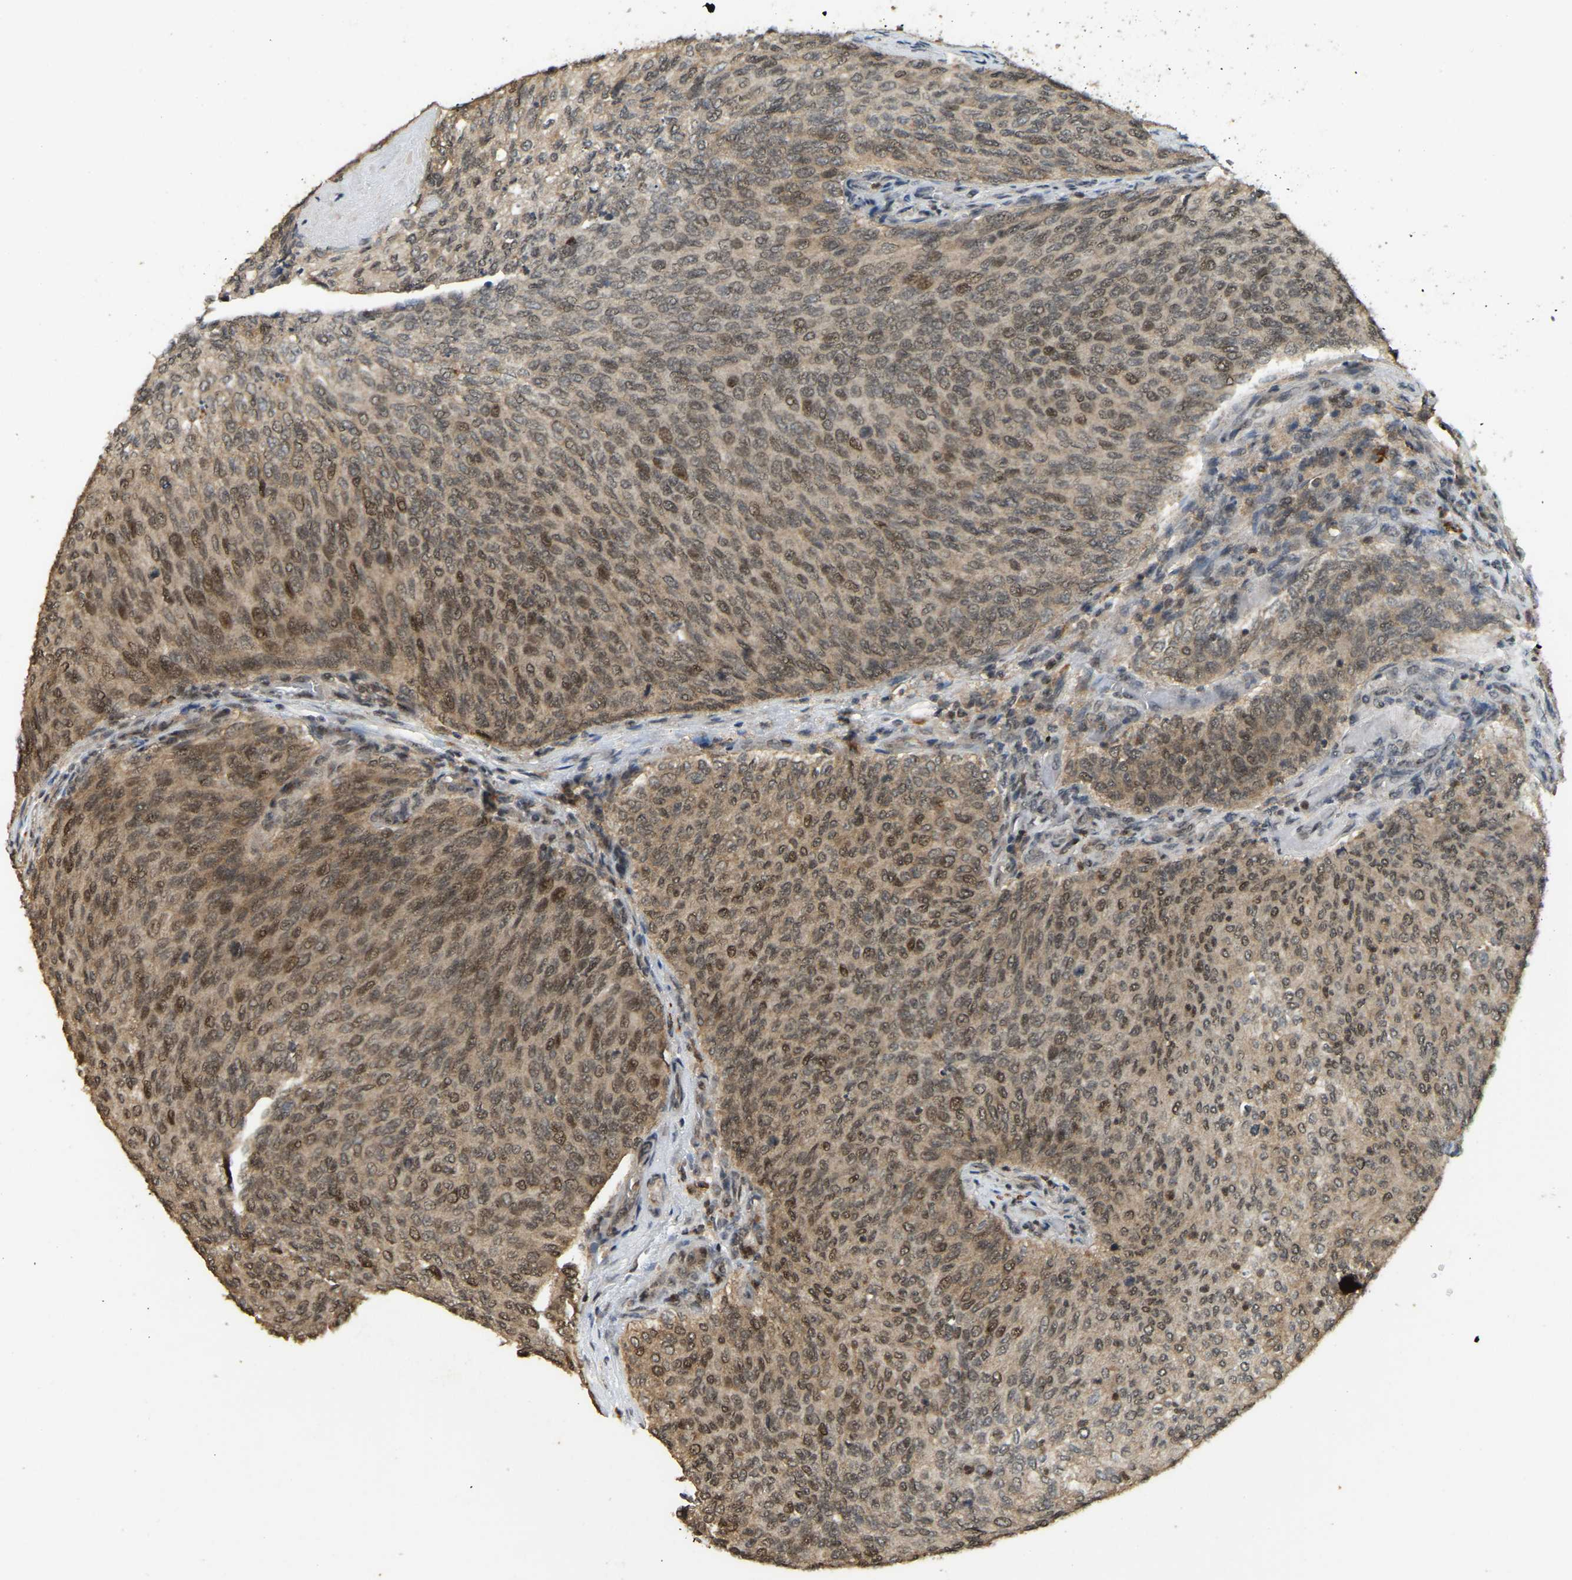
{"staining": {"intensity": "moderate", "quantity": ">75%", "location": "cytoplasmic/membranous,nuclear"}, "tissue": "urothelial cancer", "cell_type": "Tumor cells", "image_type": "cancer", "snomed": [{"axis": "morphology", "description": "Urothelial carcinoma, Low grade"}, {"axis": "topography", "description": "Urinary bladder"}], "caption": "Moderate cytoplasmic/membranous and nuclear positivity is appreciated in approximately >75% of tumor cells in urothelial carcinoma (low-grade). (DAB = brown stain, brightfield microscopy at high magnification).", "gene": "BRF2", "patient": {"sex": "female", "age": 79}}